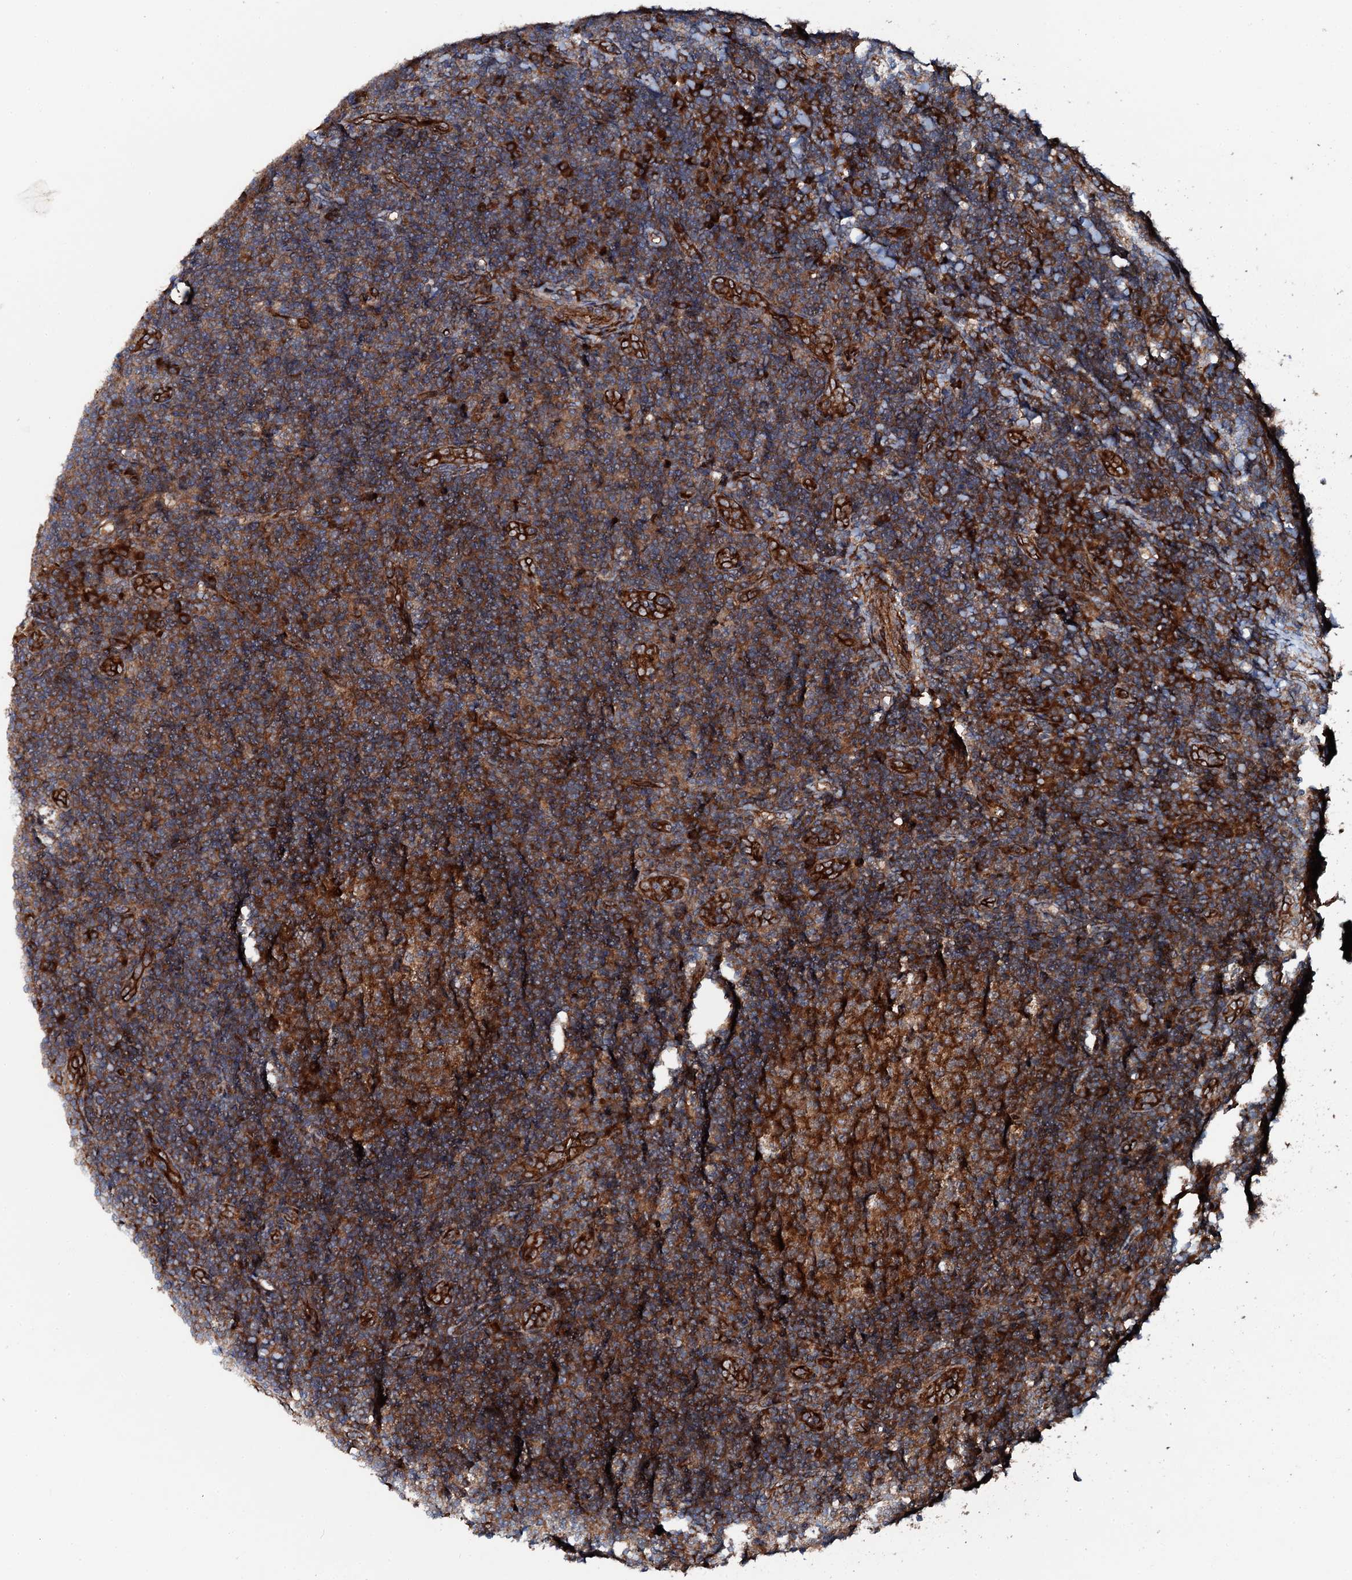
{"staining": {"intensity": "strong", "quantity": ">75%", "location": "cytoplasmic/membranous"}, "tissue": "tonsil", "cell_type": "Germinal center cells", "image_type": "normal", "snomed": [{"axis": "morphology", "description": "Normal tissue, NOS"}, {"axis": "topography", "description": "Tonsil"}], "caption": "An immunohistochemistry photomicrograph of normal tissue is shown. Protein staining in brown shows strong cytoplasmic/membranous positivity in tonsil within germinal center cells.", "gene": "FLYWCH1", "patient": {"sex": "male", "age": 17}}